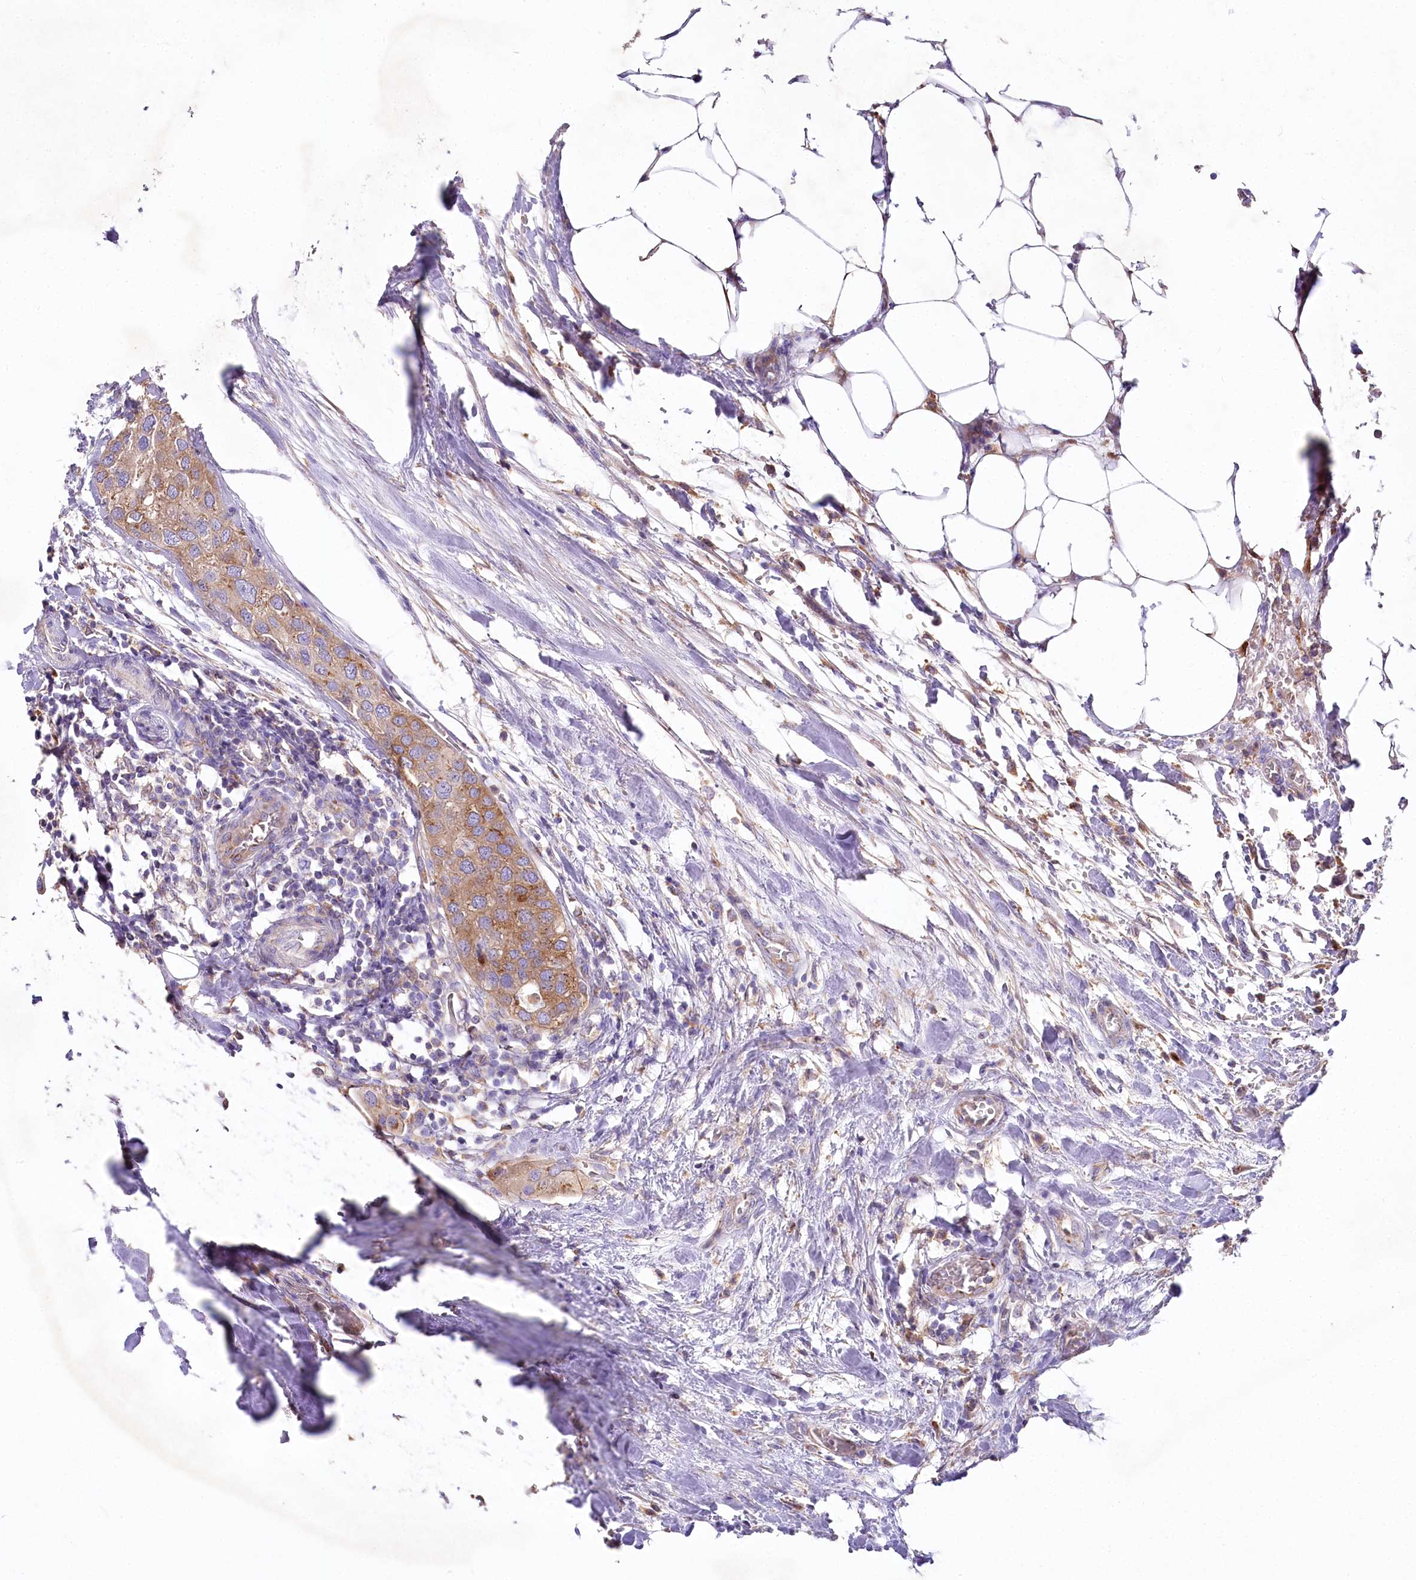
{"staining": {"intensity": "moderate", "quantity": ">75%", "location": "cytoplasmic/membranous"}, "tissue": "urothelial cancer", "cell_type": "Tumor cells", "image_type": "cancer", "snomed": [{"axis": "morphology", "description": "Urothelial carcinoma, High grade"}, {"axis": "topography", "description": "Urinary bladder"}], "caption": "The photomicrograph shows staining of urothelial cancer, revealing moderate cytoplasmic/membranous protein staining (brown color) within tumor cells. The protein of interest is stained brown, and the nuclei are stained in blue (DAB (3,3'-diaminobenzidine) IHC with brightfield microscopy, high magnification).", "gene": "STX6", "patient": {"sex": "male", "age": 64}}